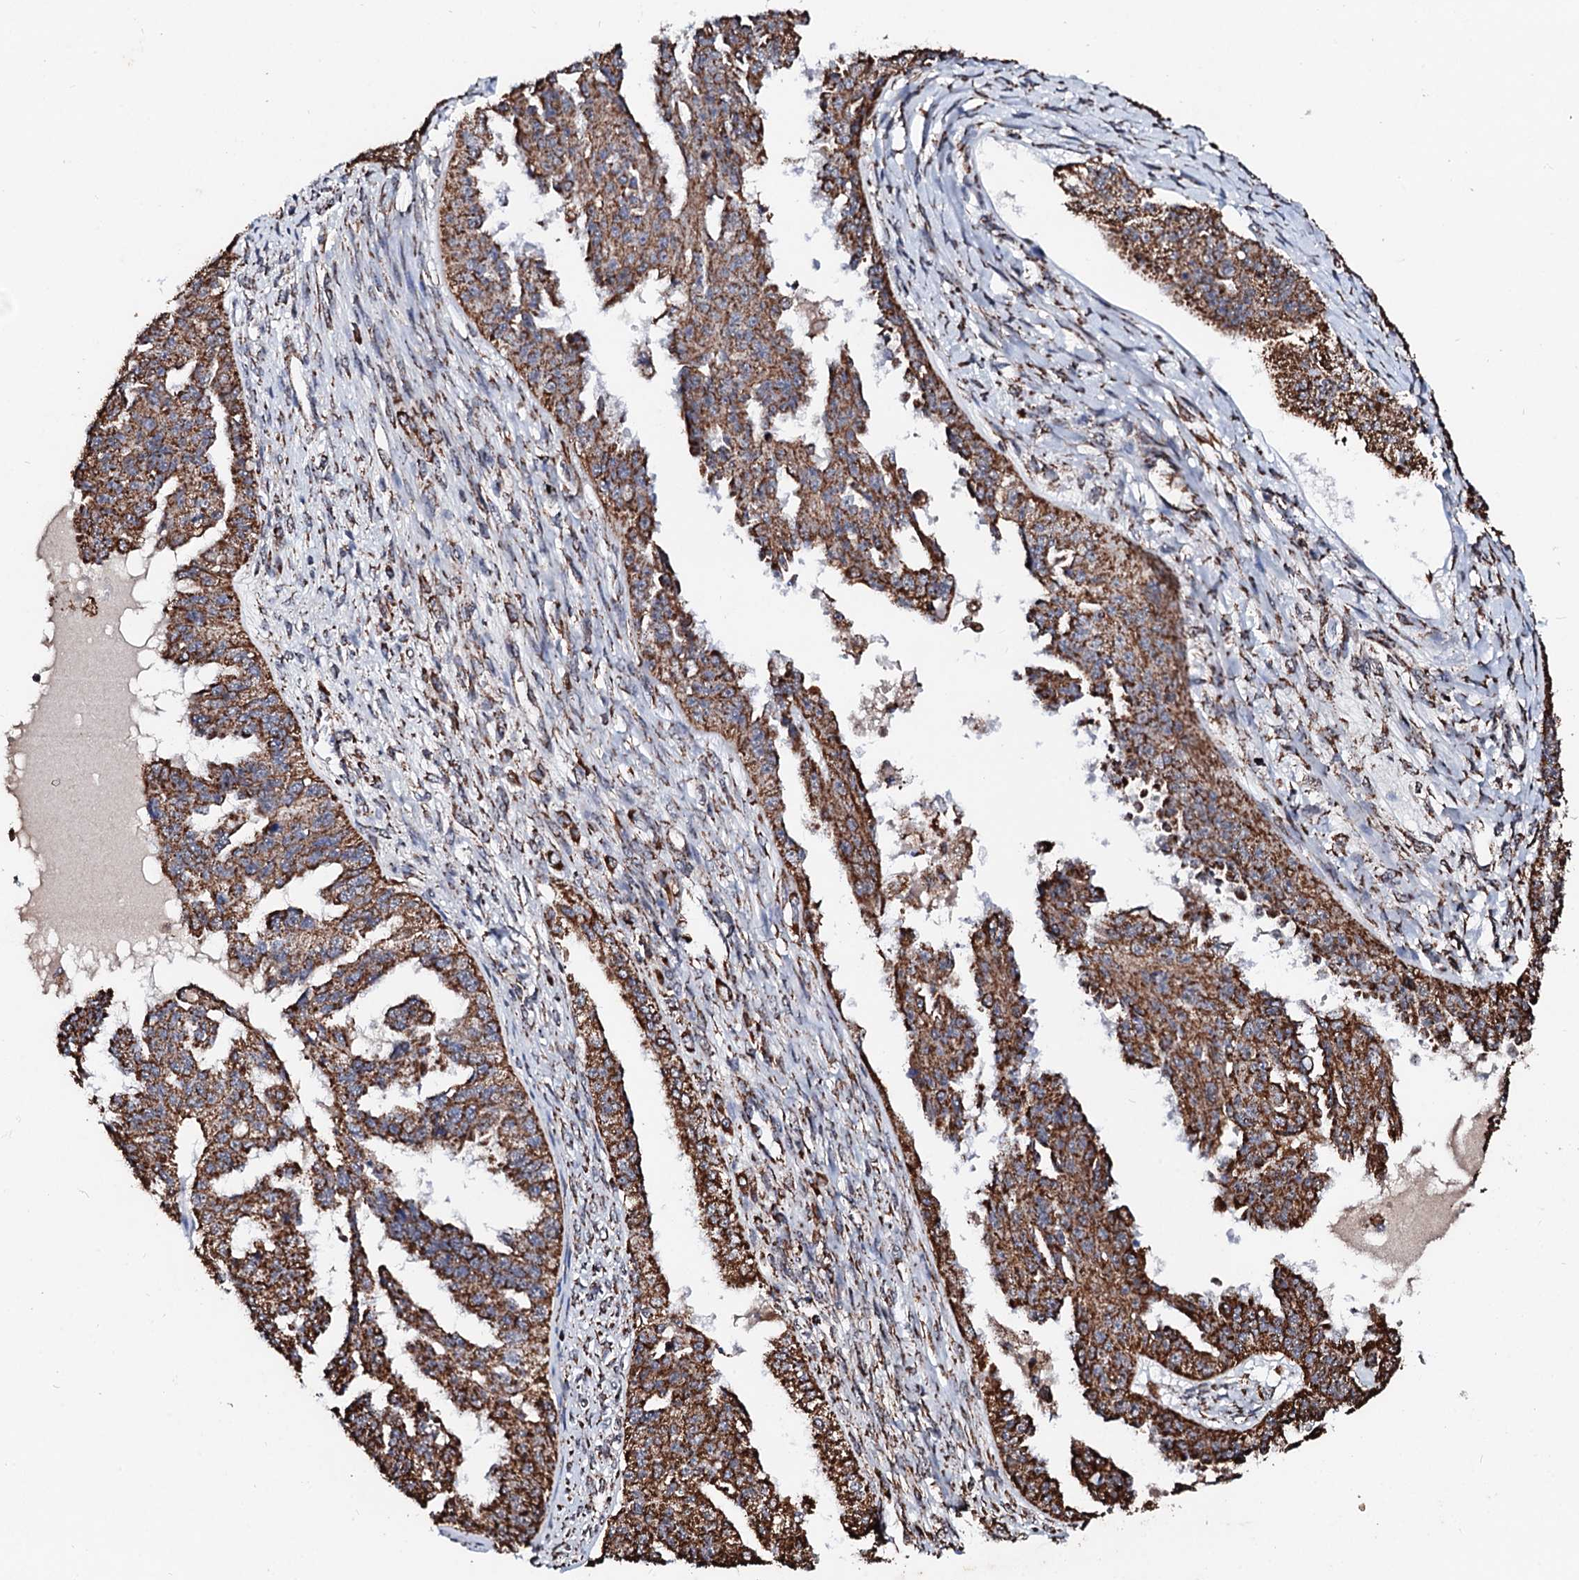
{"staining": {"intensity": "strong", "quantity": ">75%", "location": "cytoplasmic/membranous"}, "tissue": "ovarian cancer", "cell_type": "Tumor cells", "image_type": "cancer", "snomed": [{"axis": "morphology", "description": "Cystadenocarcinoma, serous, NOS"}, {"axis": "topography", "description": "Ovary"}], "caption": "Immunohistochemistry (DAB (3,3'-diaminobenzidine)) staining of human ovarian cancer (serous cystadenocarcinoma) displays strong cytoplasmic/membranous protein expression in about >75% of tumor cells.", "gene": "SECISBP2L", "patient": {"sex": "female", "age": 58}}